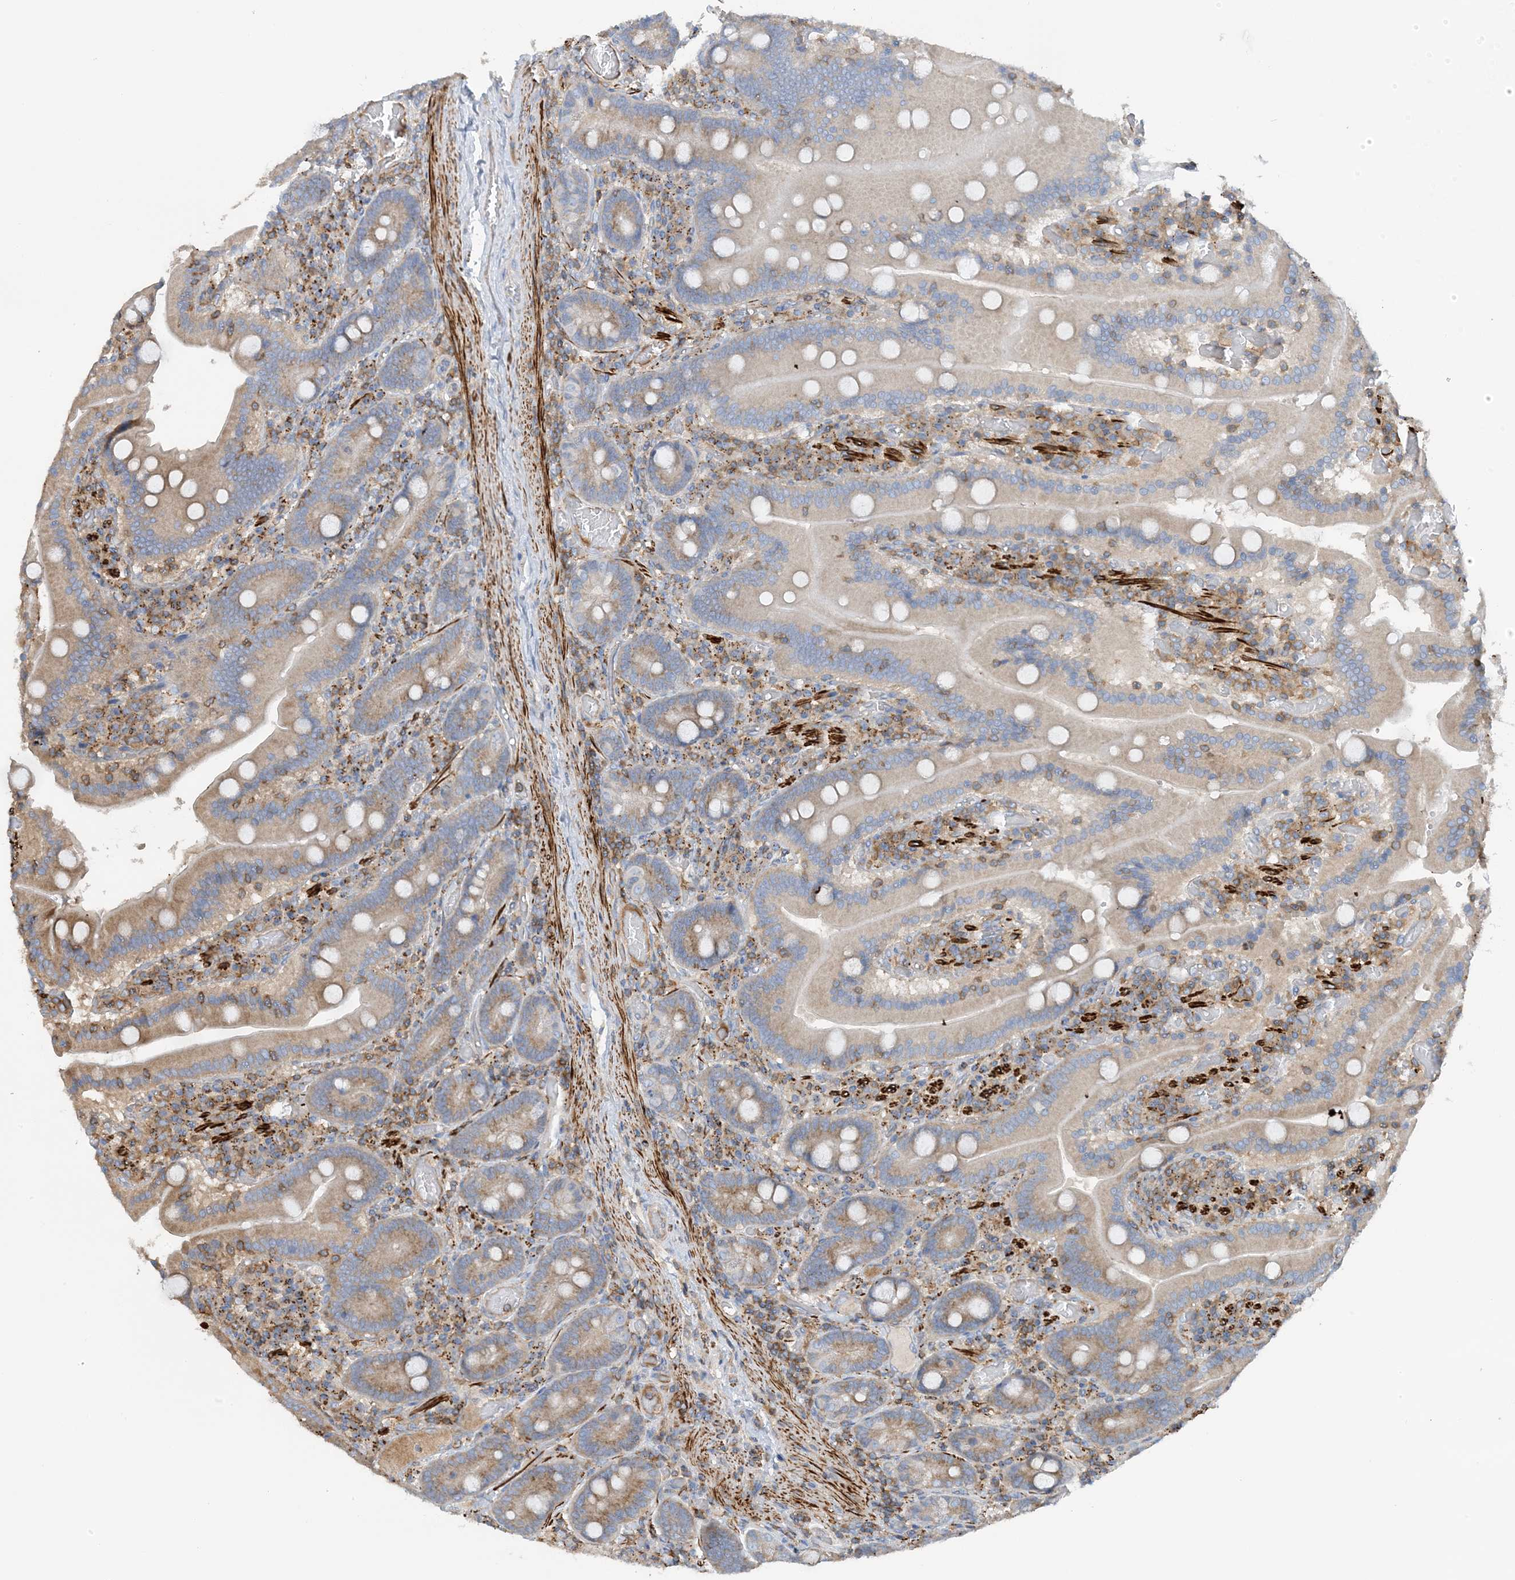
{"staining": {"intensity": "weak", "quantity": "25%-75%", "location": "cytoplasmic/membranous"}, "tissue": "duodenum", "cell_type": "Glandular cells", "image_type": "normal", "snomed": [{"axis": "morphology", "description": "Normal tissue, NOS"}, {"axis": "topography", "description": "Duodenum"}], "caption": "Brown immunohistochemical staining in normal duodenum demonstrates weak cytoplasmic/membranous staining in approximately 25%-75% of glandular cells. (DAB IHC with brightfield microscopy, high magnification).", "gene": "CALHM5", "patient": {"sex": "female", "age": 62}}